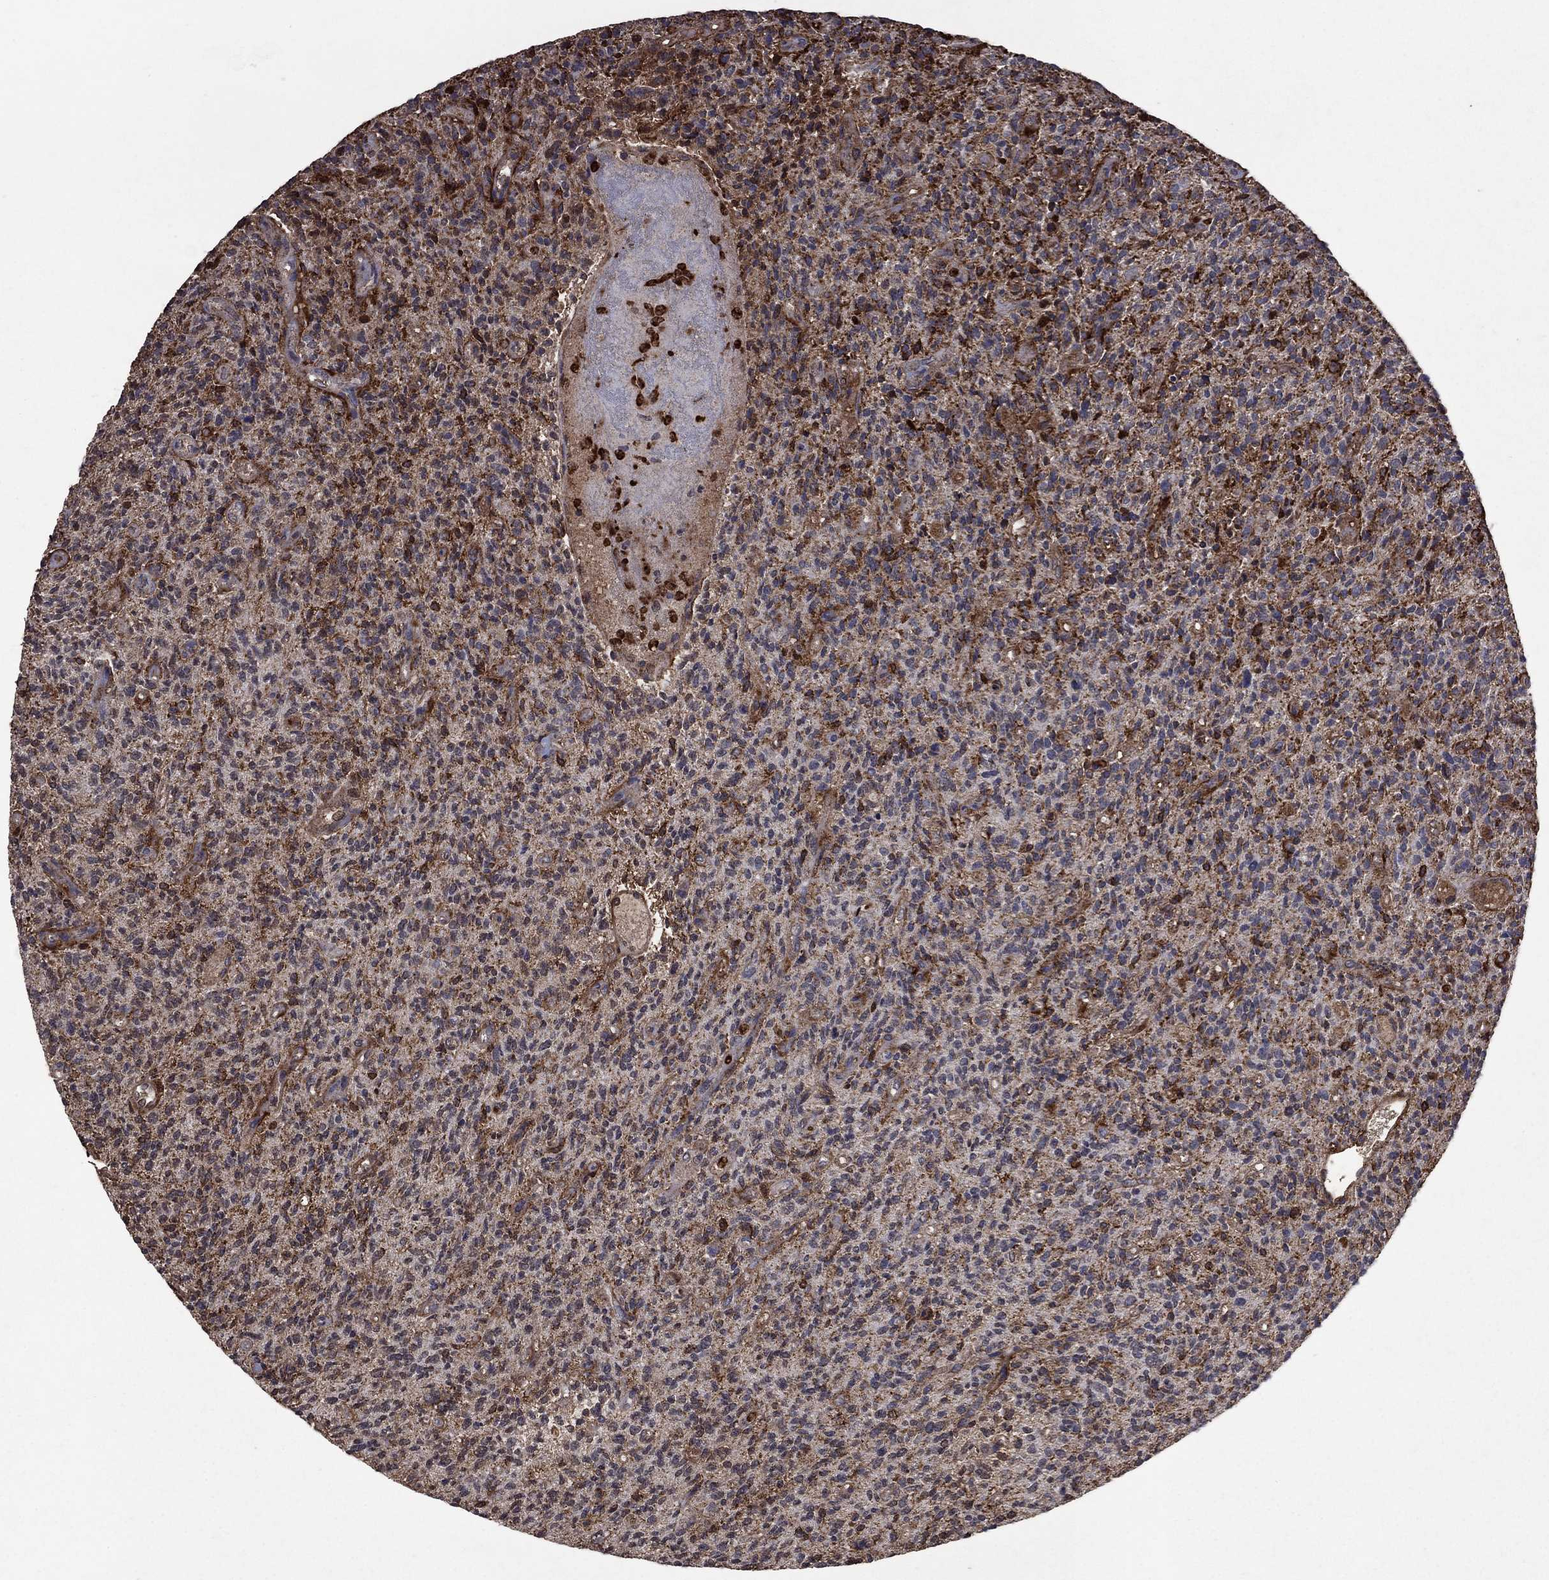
{"staining": {"intensity": "strong", "quantity": "<25%", "location": "cytoplasmic/membranous"}, "tissue": "glioma", "cell_type": "Tumor cells", "image_type": "cancer", "snomed": [{"axis": "morphology", "description": "Glioma, malignant, High grade"}, {"axis": "topography", "description": "Brain"}], "caption": "IHC micrograph of neoplastic tissue: high-grade glioma (malignant) stained using immunohistochemistry displays medium levels of strong protein expression localized specifically in the cytoplasmic/membranous of tumor cells, appearing as a cytoplasmic/membranous brown color.", "gene": "CD24", "patient": {"sex": "male", "age": 64}}